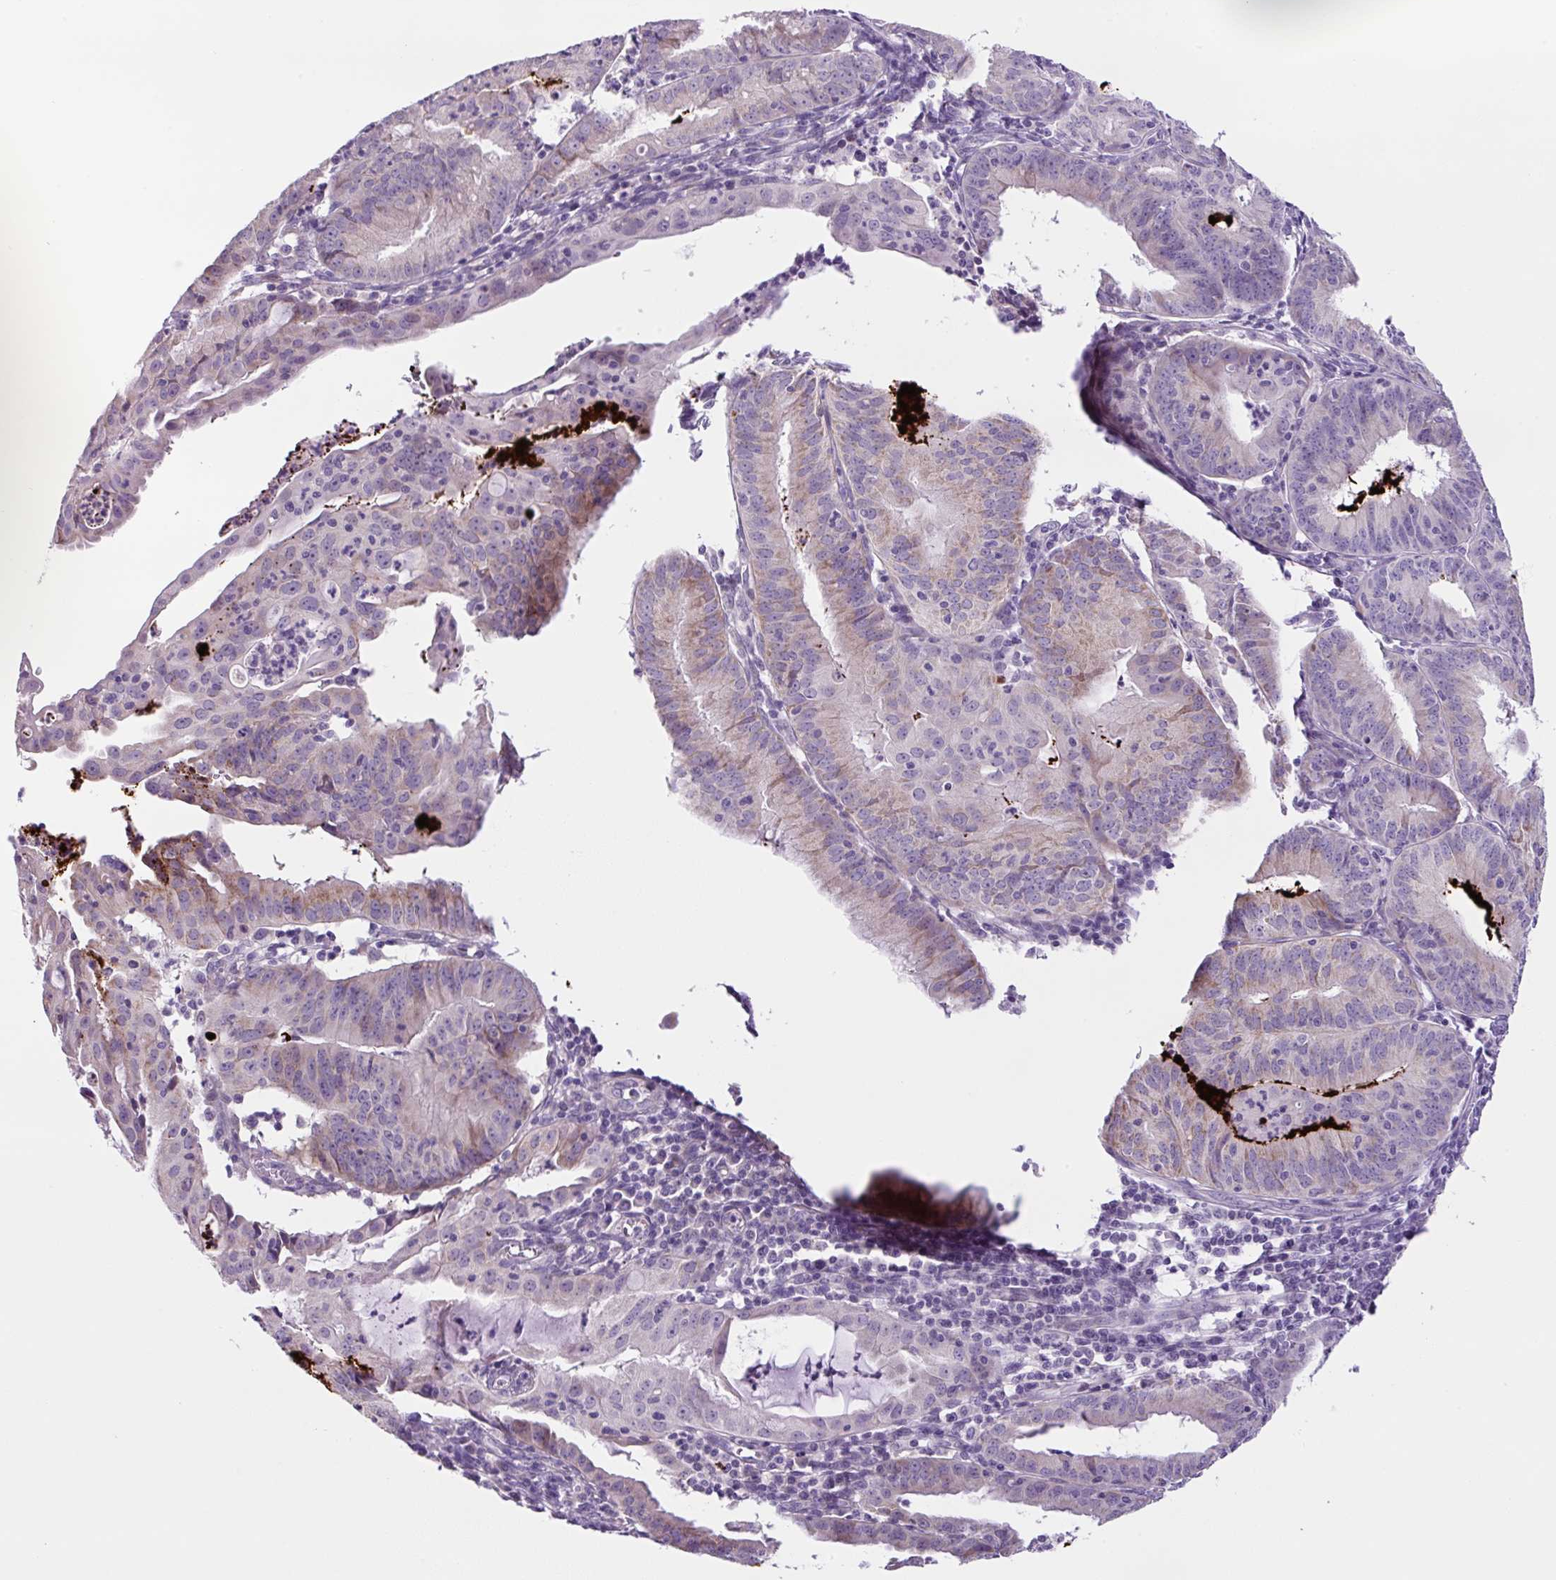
{"staining": {"intensity": "weak", "quantity": "25%-75%", "location": "cytoplasmic/membranous"}, "tissue": "endometrial cancer", "cell_type": "Tumor cells", "image_type": "cancer", "snomed": [{"axis": "morphology", "description": "Adenocarcinoma, NOS"}, {"axis": "topography", "description": "Endometrium"}], "caption": "A low amount of weak cytoplasmic/membranous expression is identified in approximately 25%-75% of tumor cells in endometrial adenocarcinoma tissue.", "gene": "OGDHL", "patient": {"sex": "female", "age": 60}}